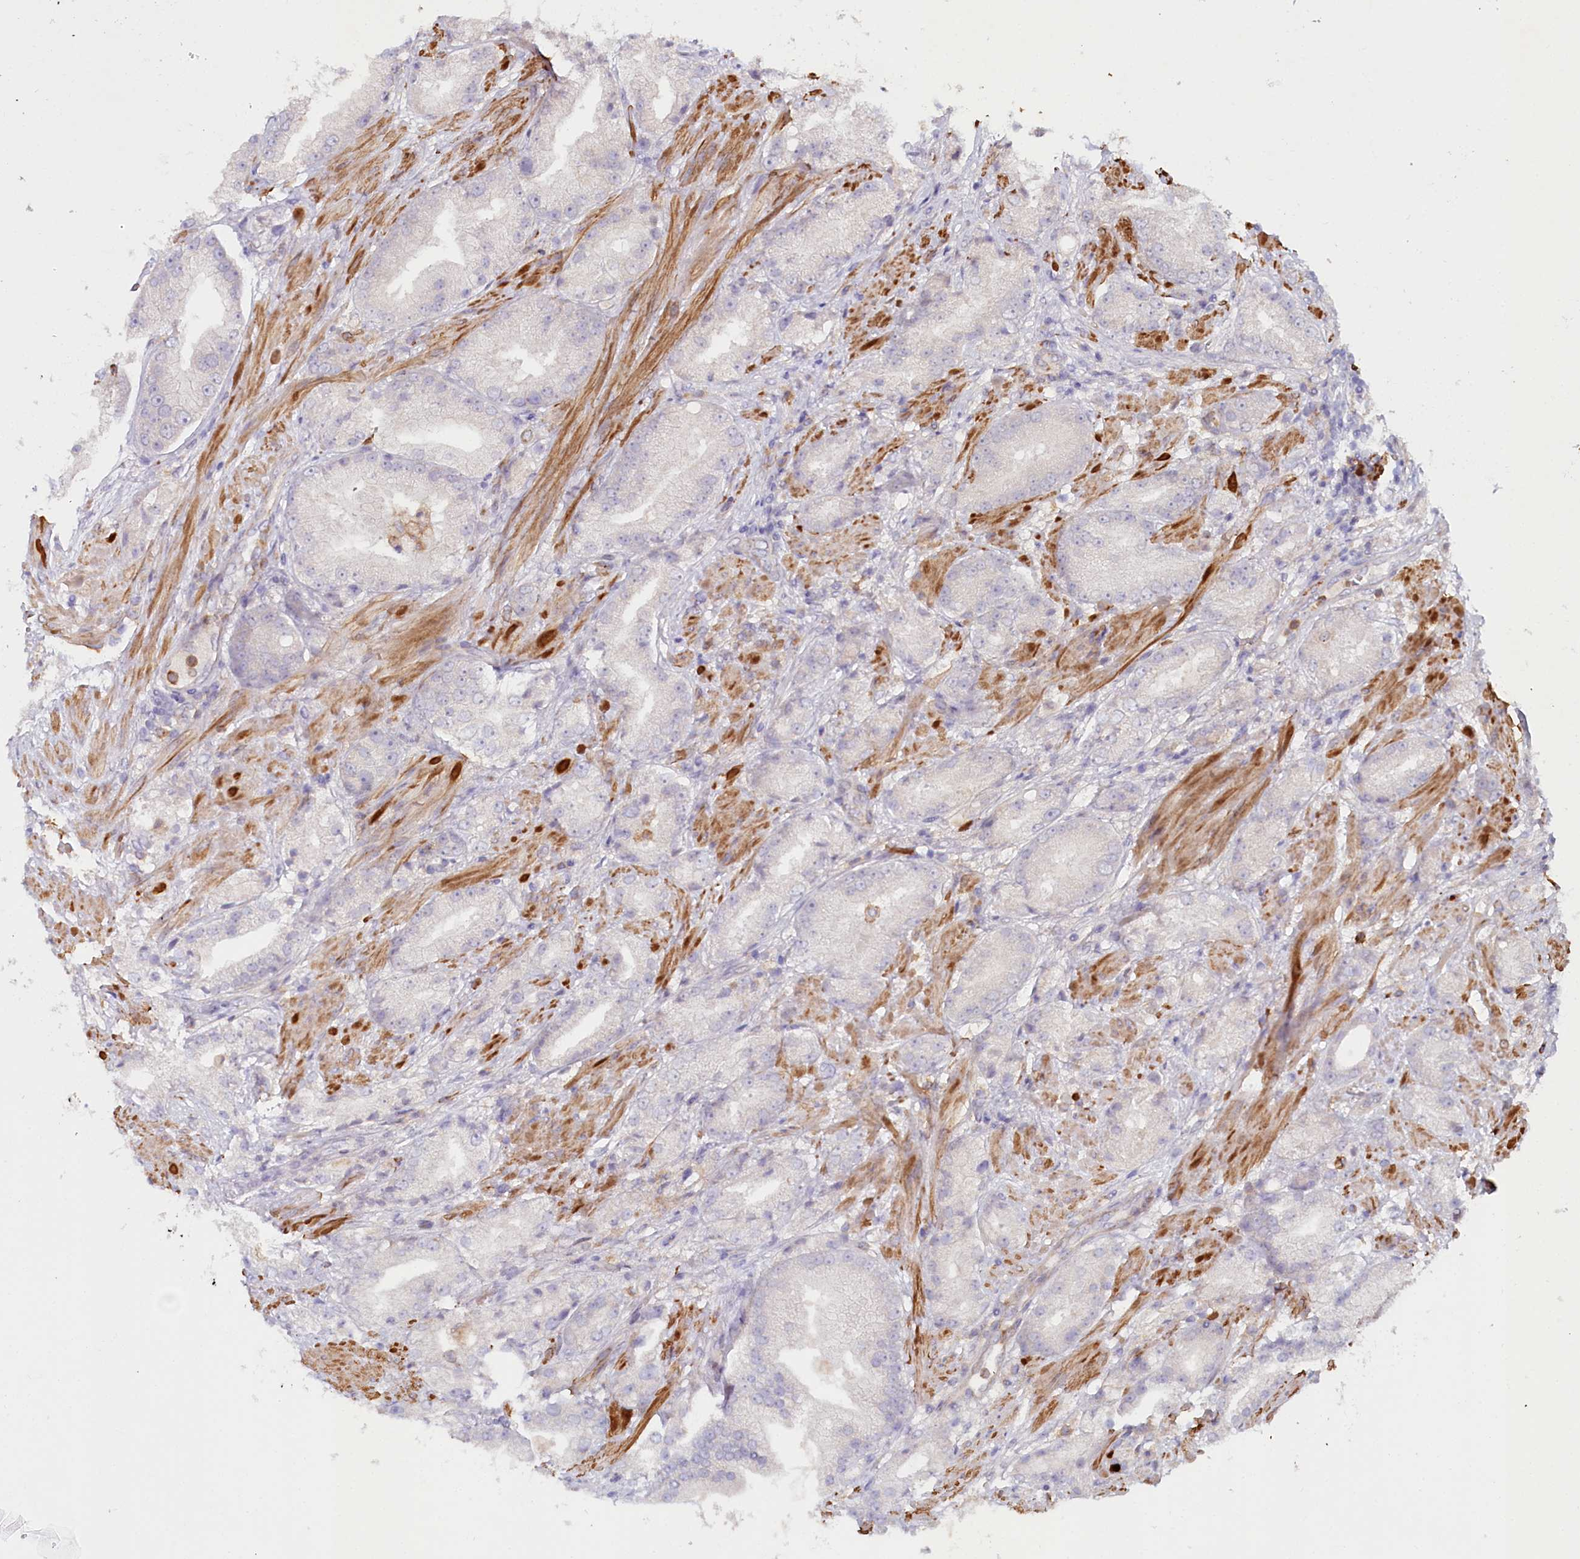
{"staining": {"intensity": "negative", "quantity": "none", "location": "none"}, "tissue": "prostate cancer", "cell_type": "Tumor cells", "image_type": "cancer", "snomed": [{"axis": "morphology", "description": "Adenocarcinoma, Low grade"}, {"axis": "topography", "description": "Prostate"}], "caption": "Tumor cells are negative for brown protein staining in prostate cancer. (Stains: DAB (3,3'-diaminobenzidine) IHC with hematoxylin counter stain, Microscopy: brightfield microscopy at high magnification).", "gene": "ALDH3B1", "patient": {"sex": "male", "age": 67}}